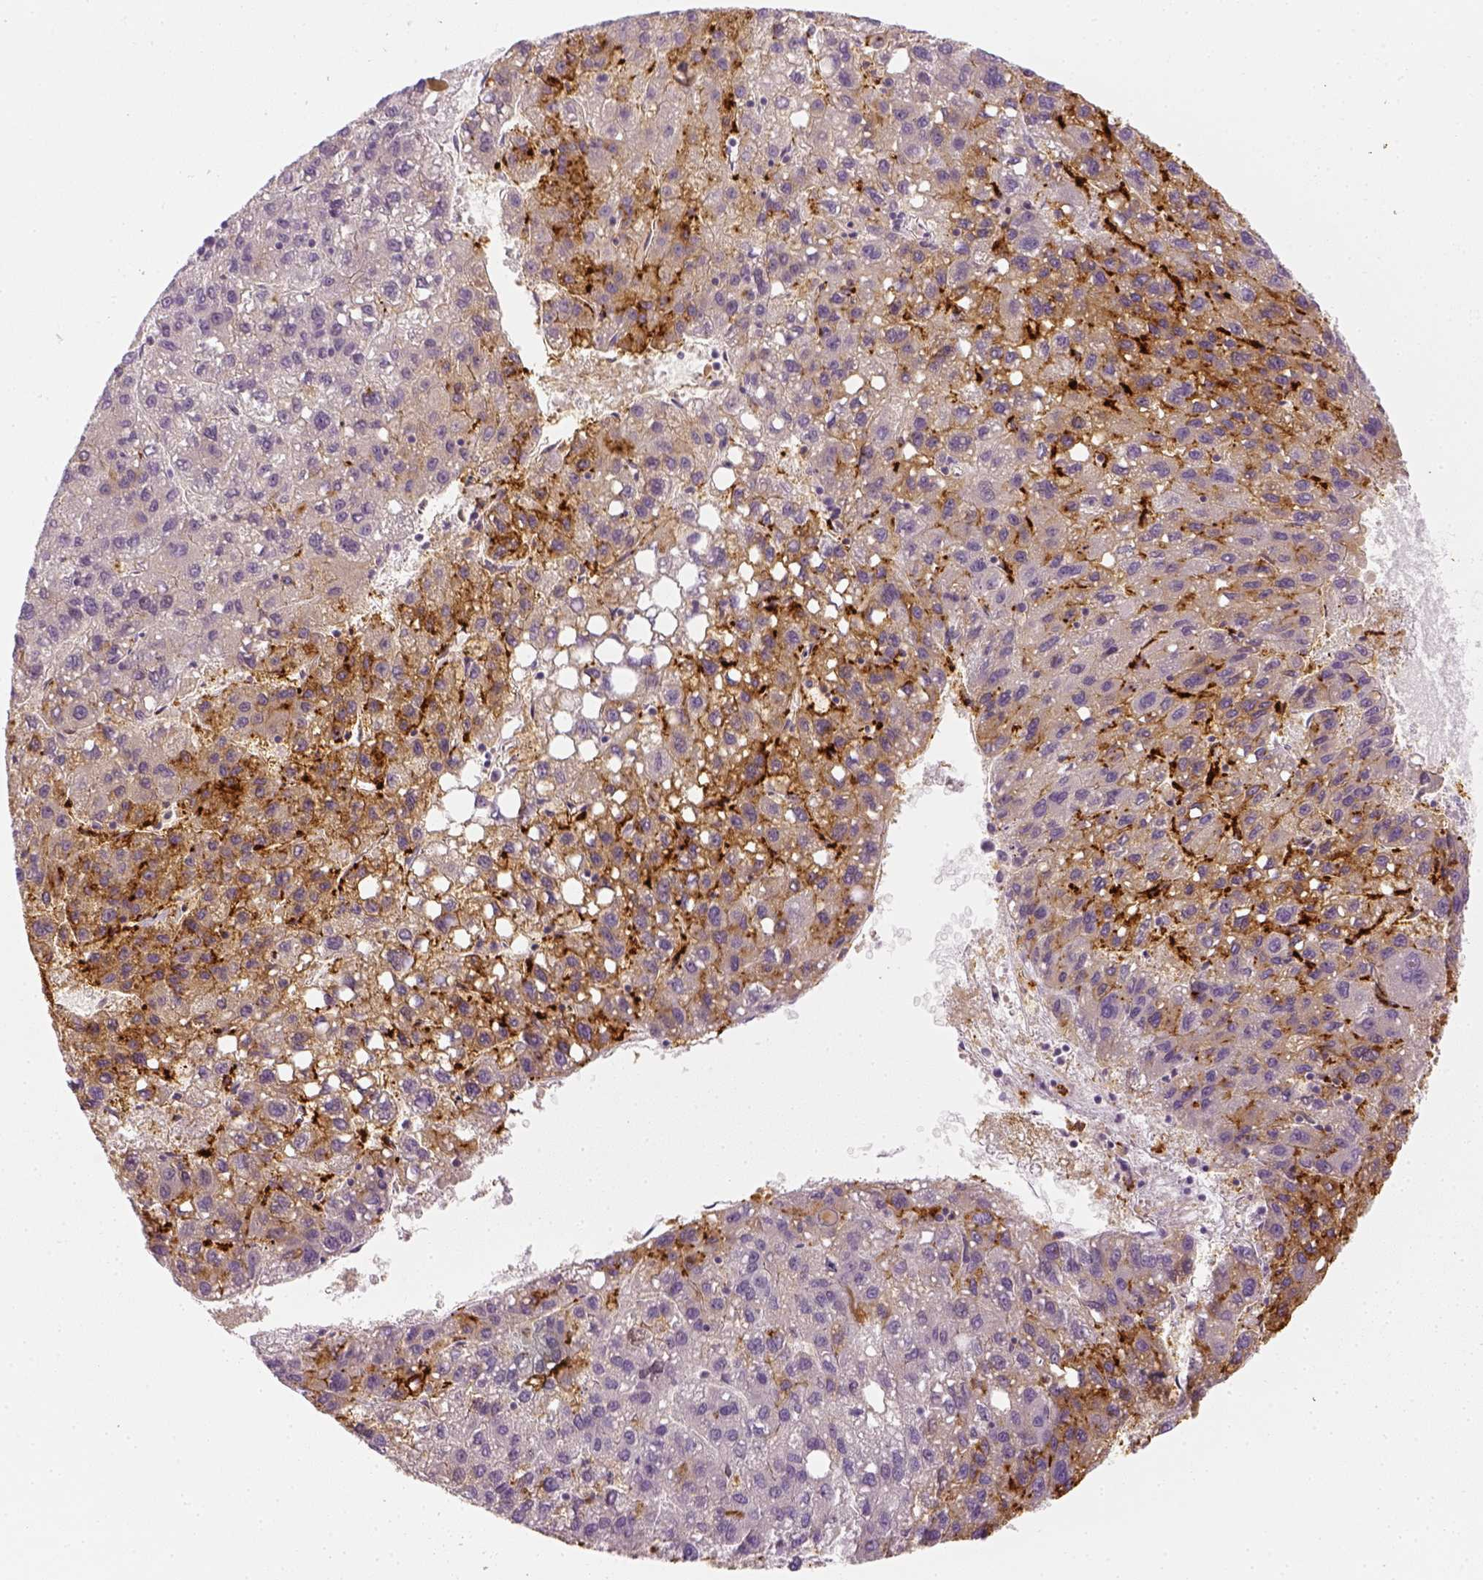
{"staining": {"intensity": "weak", "quantity": "25%-75%", "location": "cytoplasmic/membranous"}, "tissue": "liver cancer", "cell_type": "Tumor cells", "image_type": "cancer", "snomed": [{"axis": "morphology", "description": "Carcinoma, Hepatocellular, NOS"}, {"axis": "topography", "description": "Liver"}], "caption": "A photomicrograph of liver cancer stained for a protein exhibits weak cytoplasmic/membranous brown staining in tumor cells. The protein is stained brown, and the nuclei are stained in blue (DAB (3,3'-diaminobenzidine) IHC with brightfield microscopy, high magnification).", "gene": "CD14", "patient": {"sex": "female", "age": 82}}